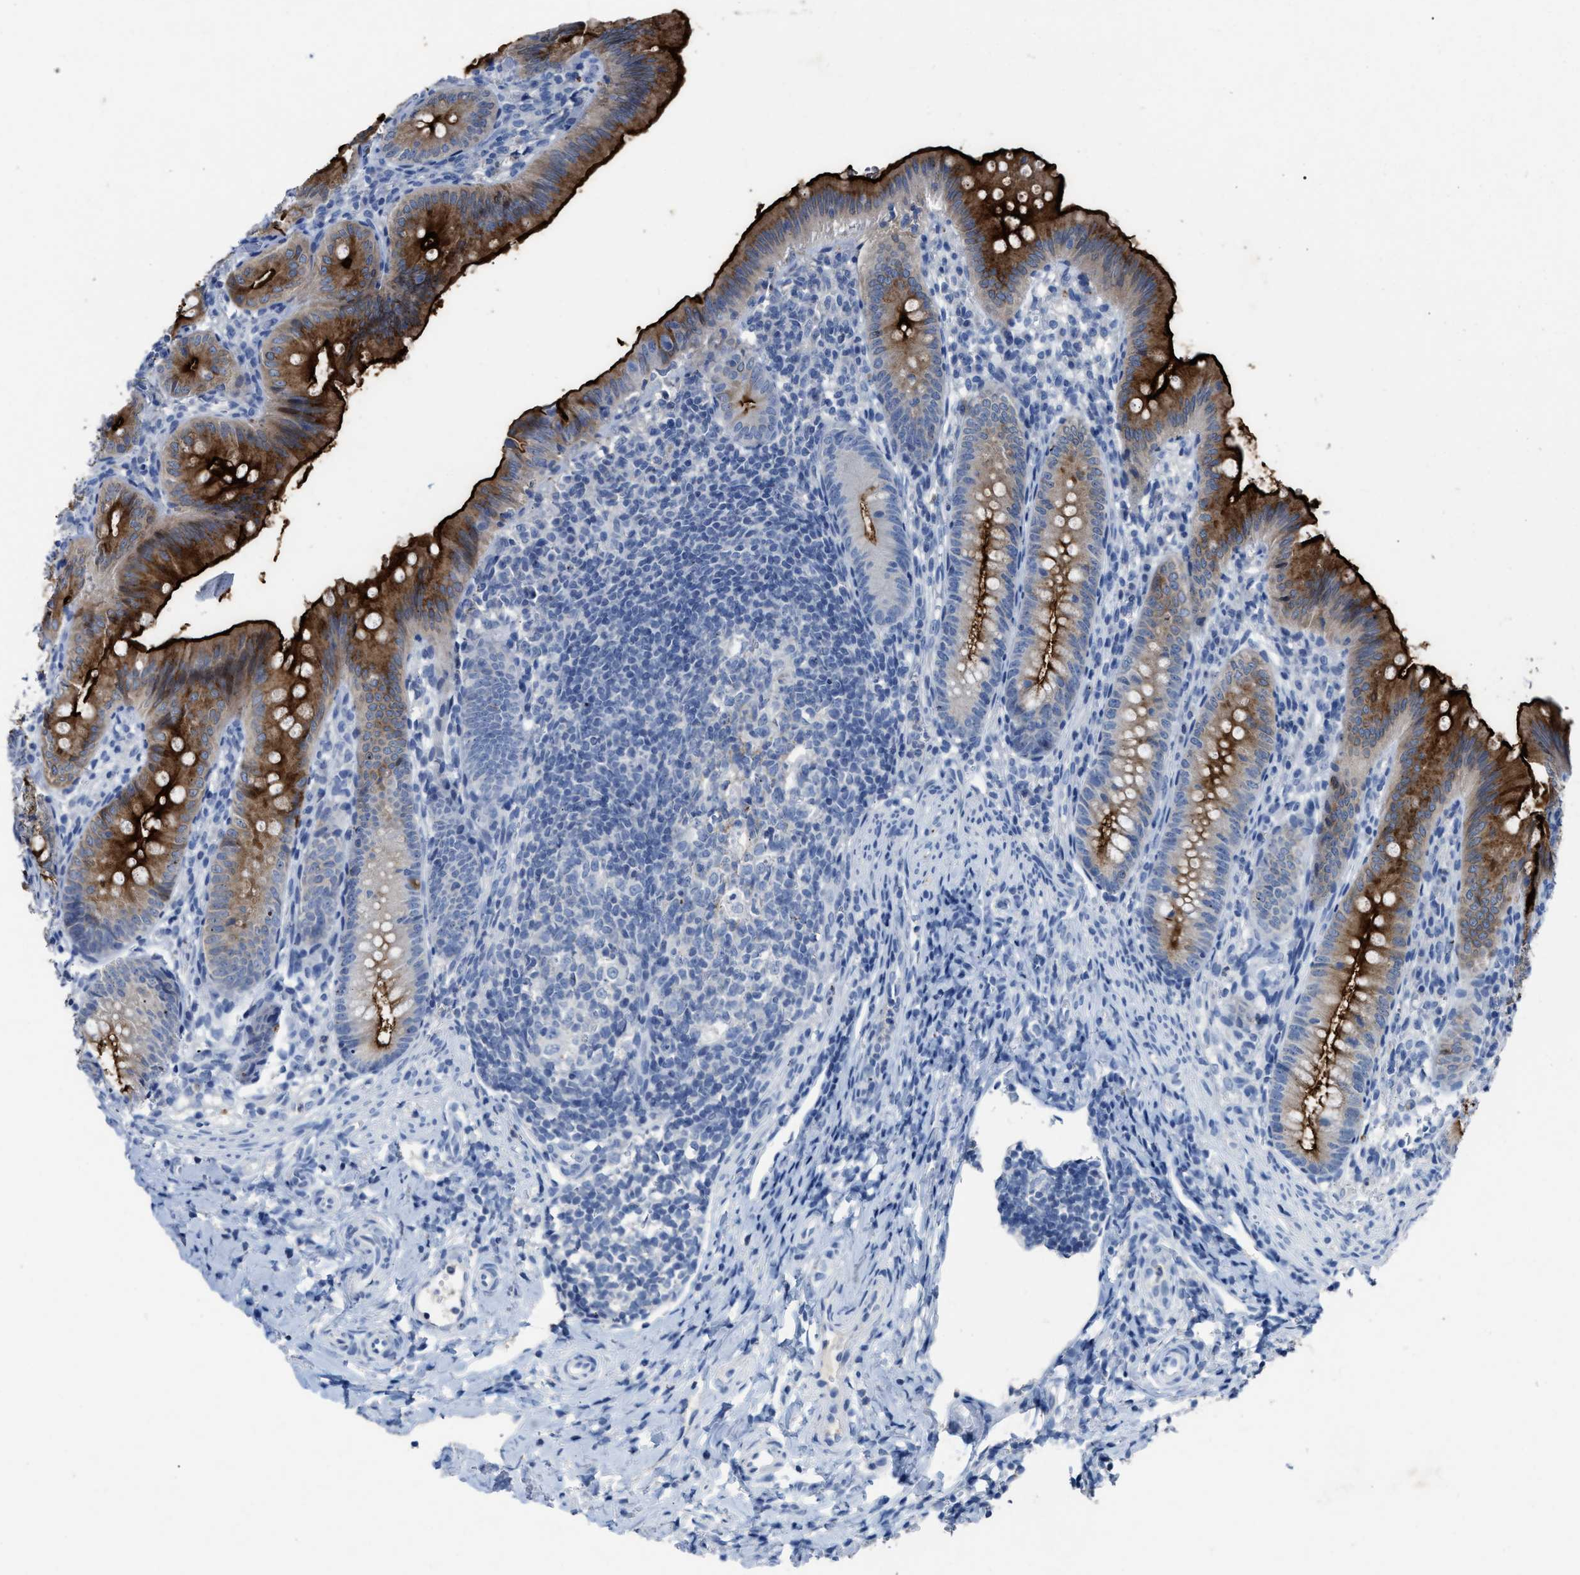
{"staining": {"intensity": "strong", "quantity": "25%-75%", "location": "cytoplasmic/membranous"}, "tissue": "appendix", "cell_type": "Glandular cells", "image_type": "normal", "snomed": [{"axis": "morphology", "description": "Normal tissue, NOS"}, {"axis": "topography", "description": "Appendix"}], "caption": "A photomicrograph of human appendix stained for a protein demonstrates strong cytoplasmic/membranous brown staining in glandular cells. (DAB IHC, brown staining for protein, blue staining for nuclei).", "gene": "CEACAM5", "patient": {"sex": "male", "age": 1}}